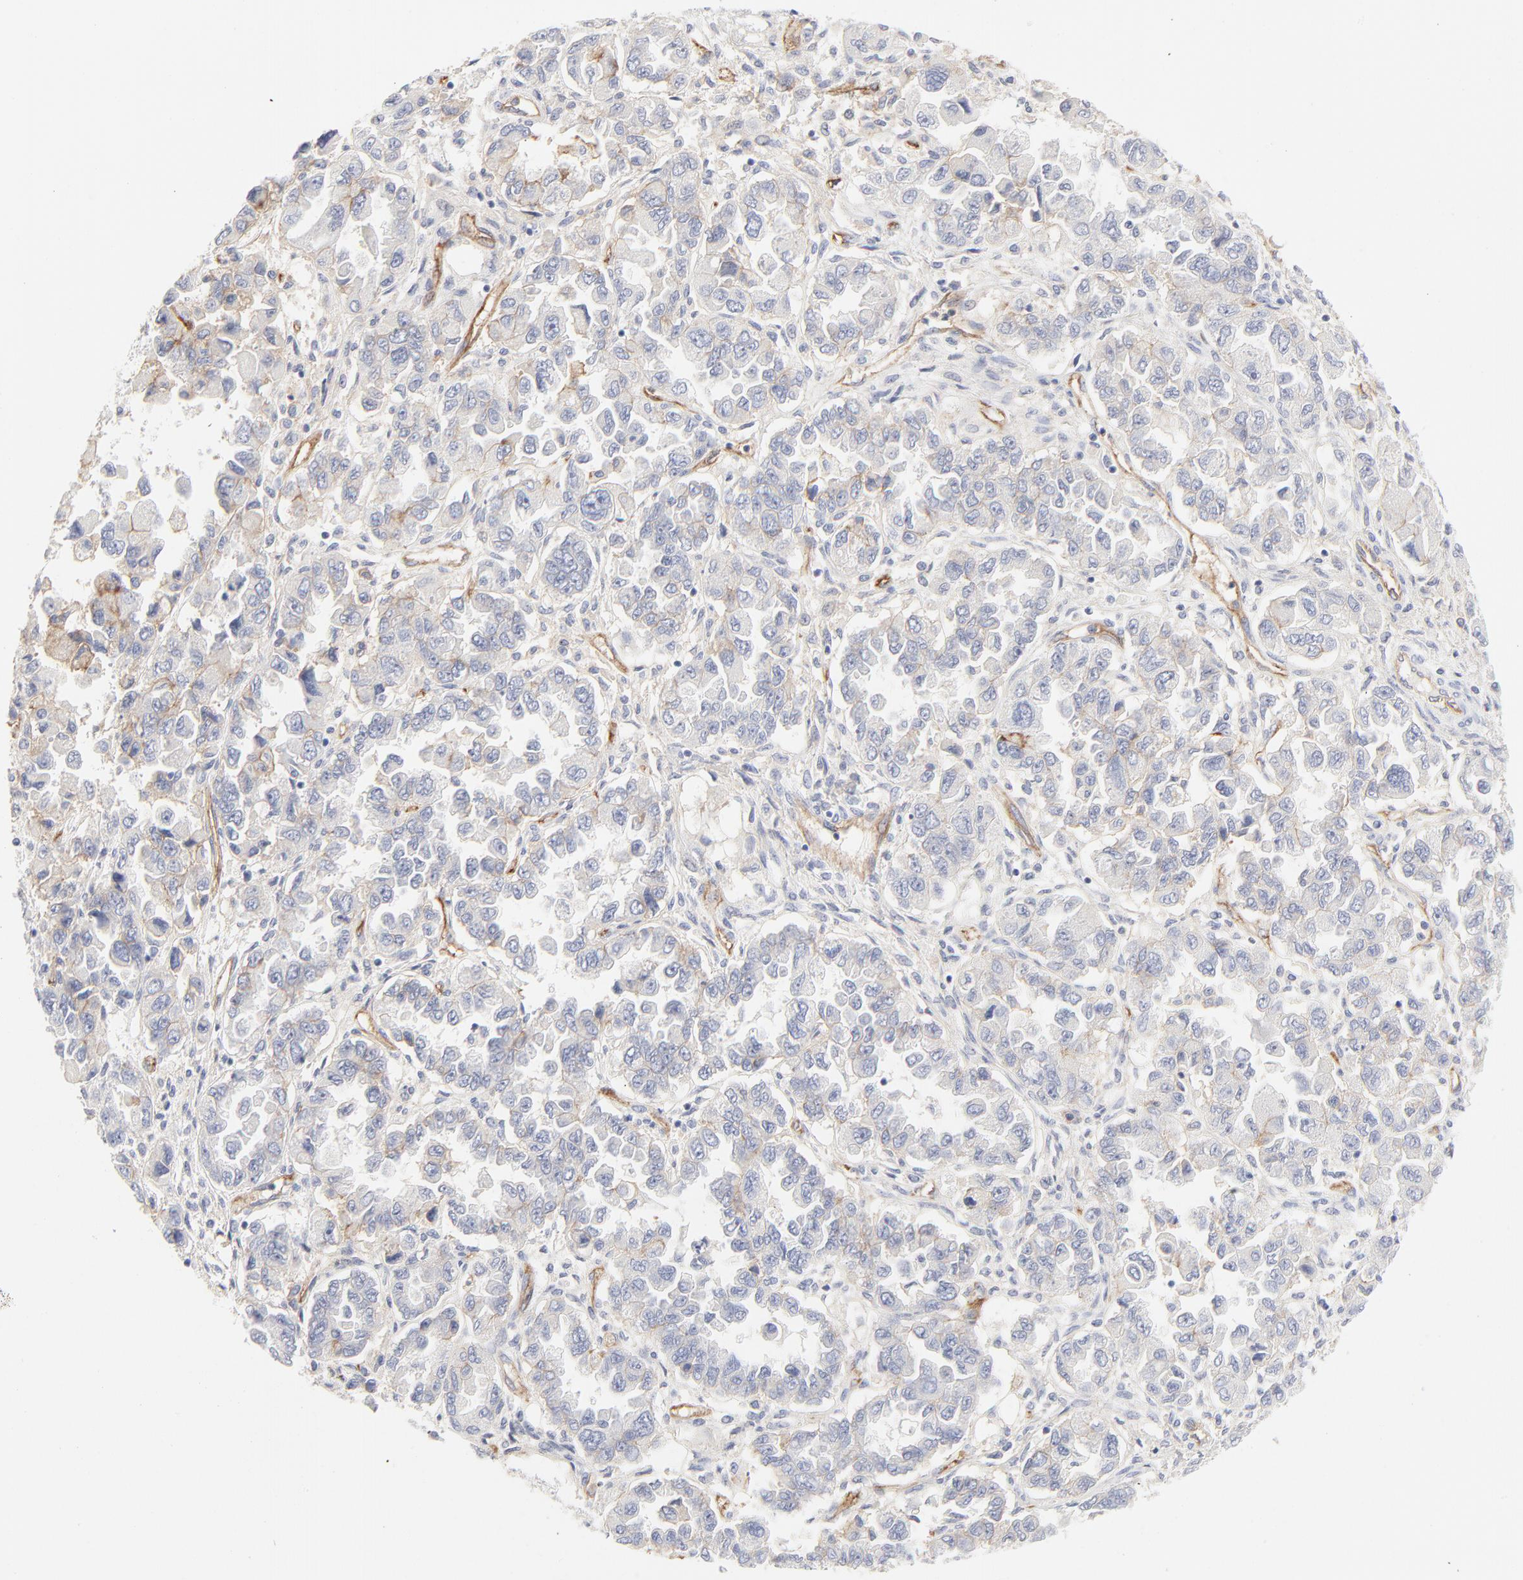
{"staining": {"intensity": "negative", "quantity": "none", "location": "none"}, "tissue": "ovarian cancer", "cell_type": "Tumor cells", "image_type": "cancer", "snomed": [{"axis": "morphology", "description": "Cystadenocarcinoma, serous, NOS"}, {"axis": "topography", "description": "Ovary"}], "caption": "This is an IHC photomicrograph of ovarian cancer (serous cystadenocarcinoma). There is no positivity in tumor cells.", "gene": "ITGA5", "patient": {"sex": "female", "age": 84}}